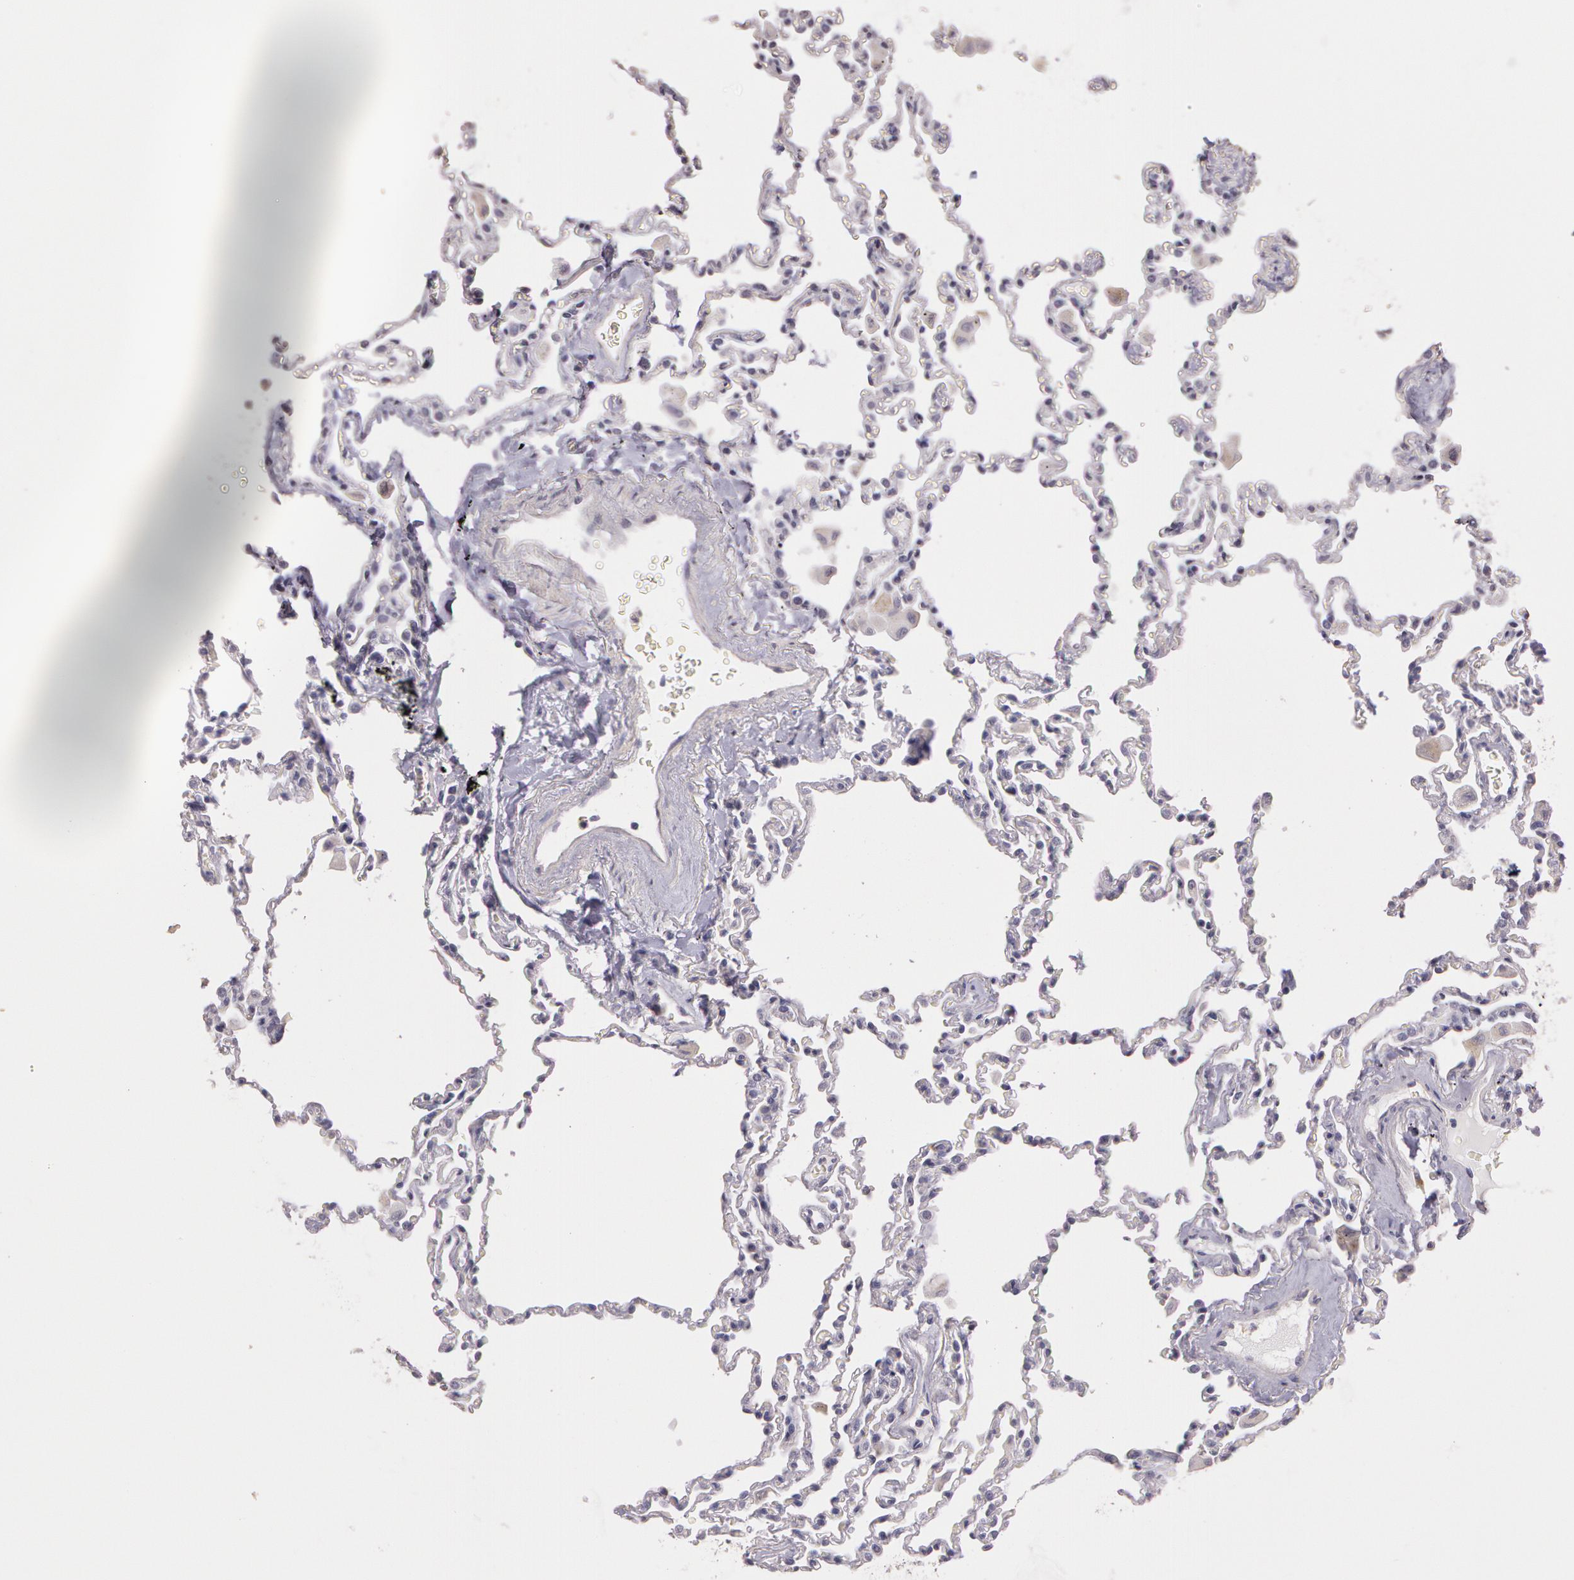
{"staining": {"intensity": "negative", "quantity": "none", "location": "none"}, "tissue": "lung", "cell_type": "Alveolar cells", "image_type": "normal", "snomed": [{"axis": "morphology", "description": "Normal tissue, NOS"}, {"axis": "topography", "description": "Lung"}], "caption": "High power microscopy histopathology image of an immunohistochemistry (IHC) photomicrograph of benign lung, revealing no significant positivity in alveolar cells.", "gene": "G2E3", "patient": {"sex": "male", "age": 59}}